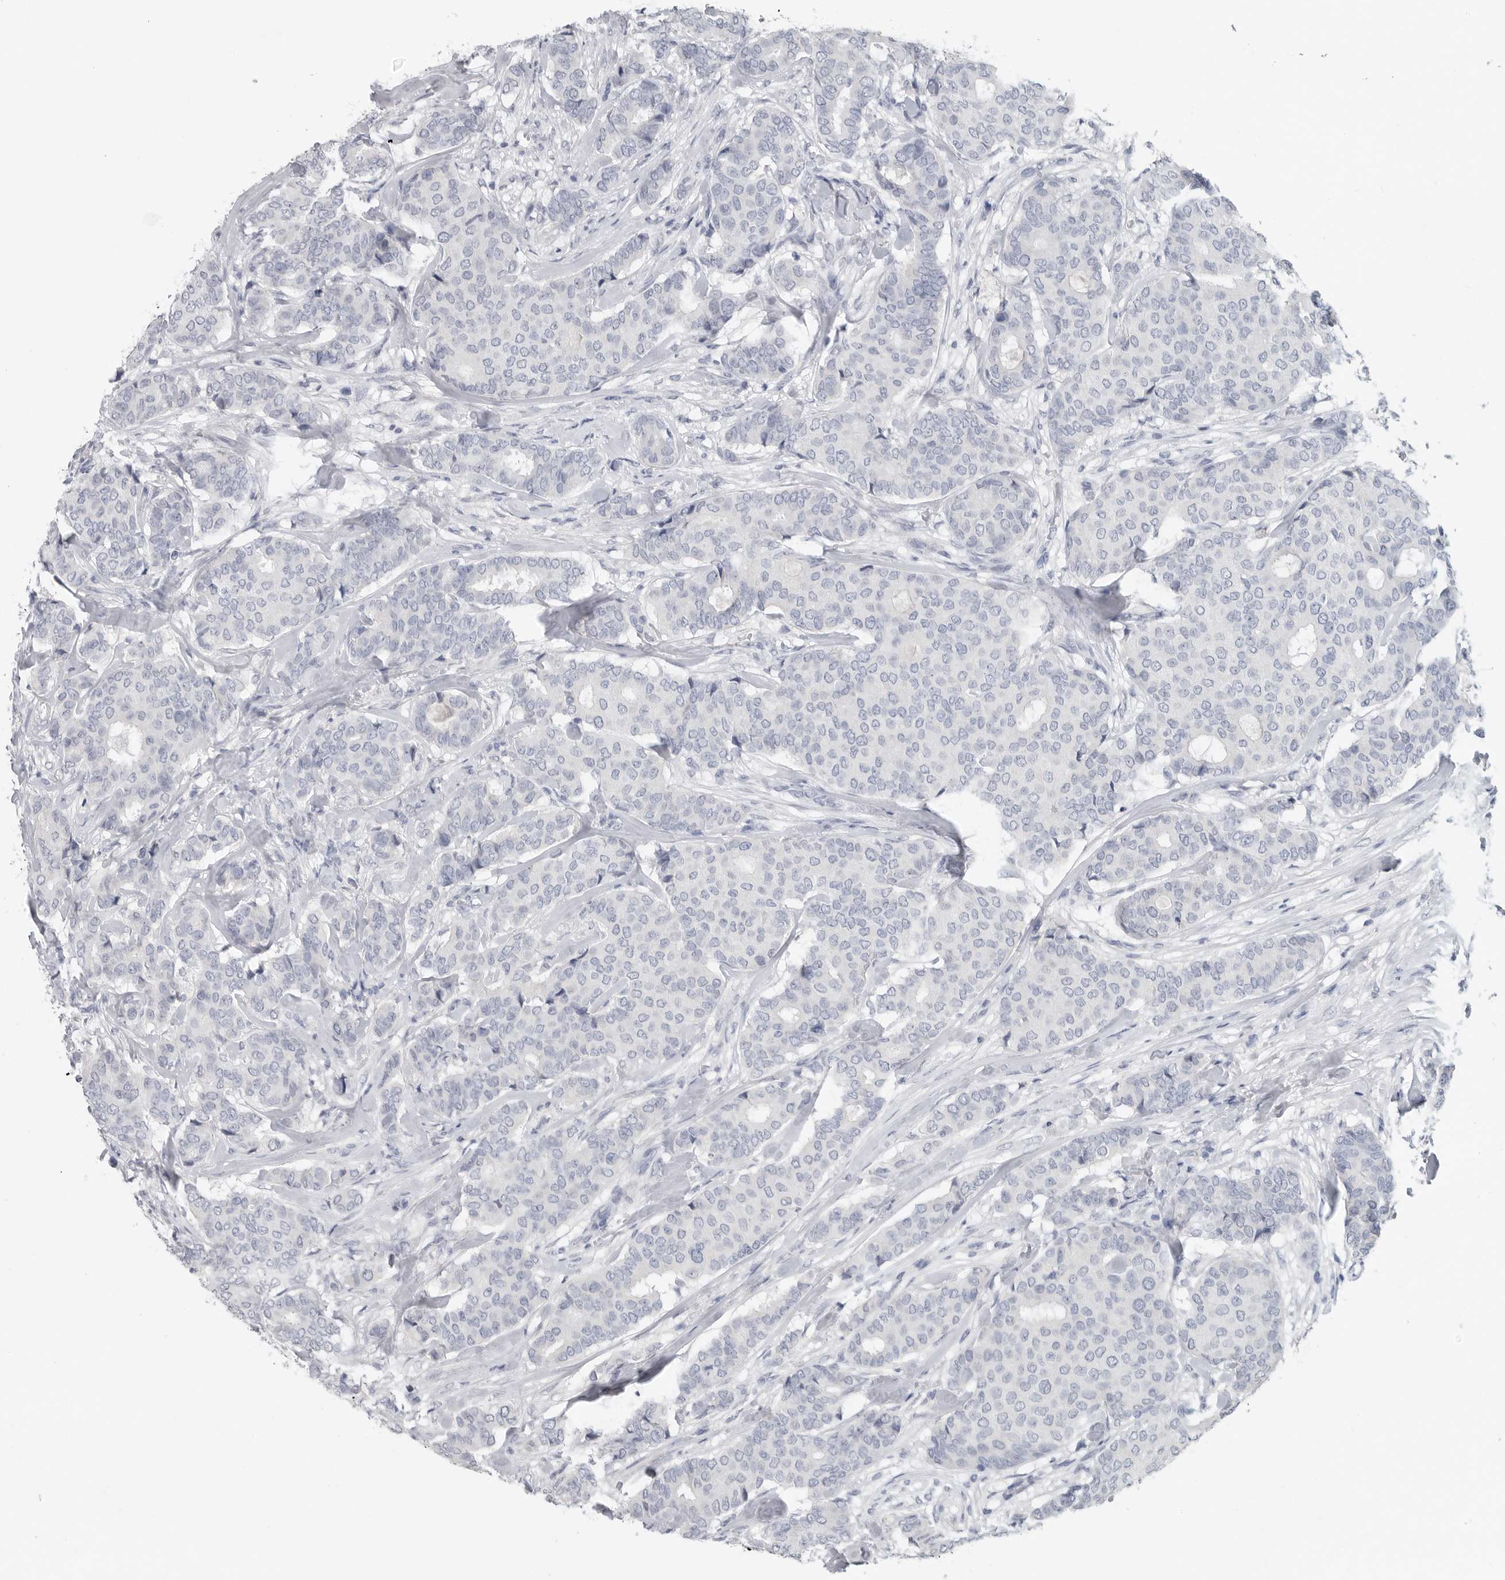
{"staining": {"intensity": "negative", "quantity": "none", "location": "none"}, "tissue": "breast cancer", "cell_type": "Tumor cells", "image_type": "cancer", "snomed": [{"axis": "morphology", "description": "Duct carcinoma"}, {"axis": "topography", "description": "Breast"}], "caption": "This is an immunohistochemistry photomicrograph of breast infiltrating ductal carcinoma. There is no positivity in tumor cells.", "gene": "REG4", "patient": {"sex": "female", "age": 75}}